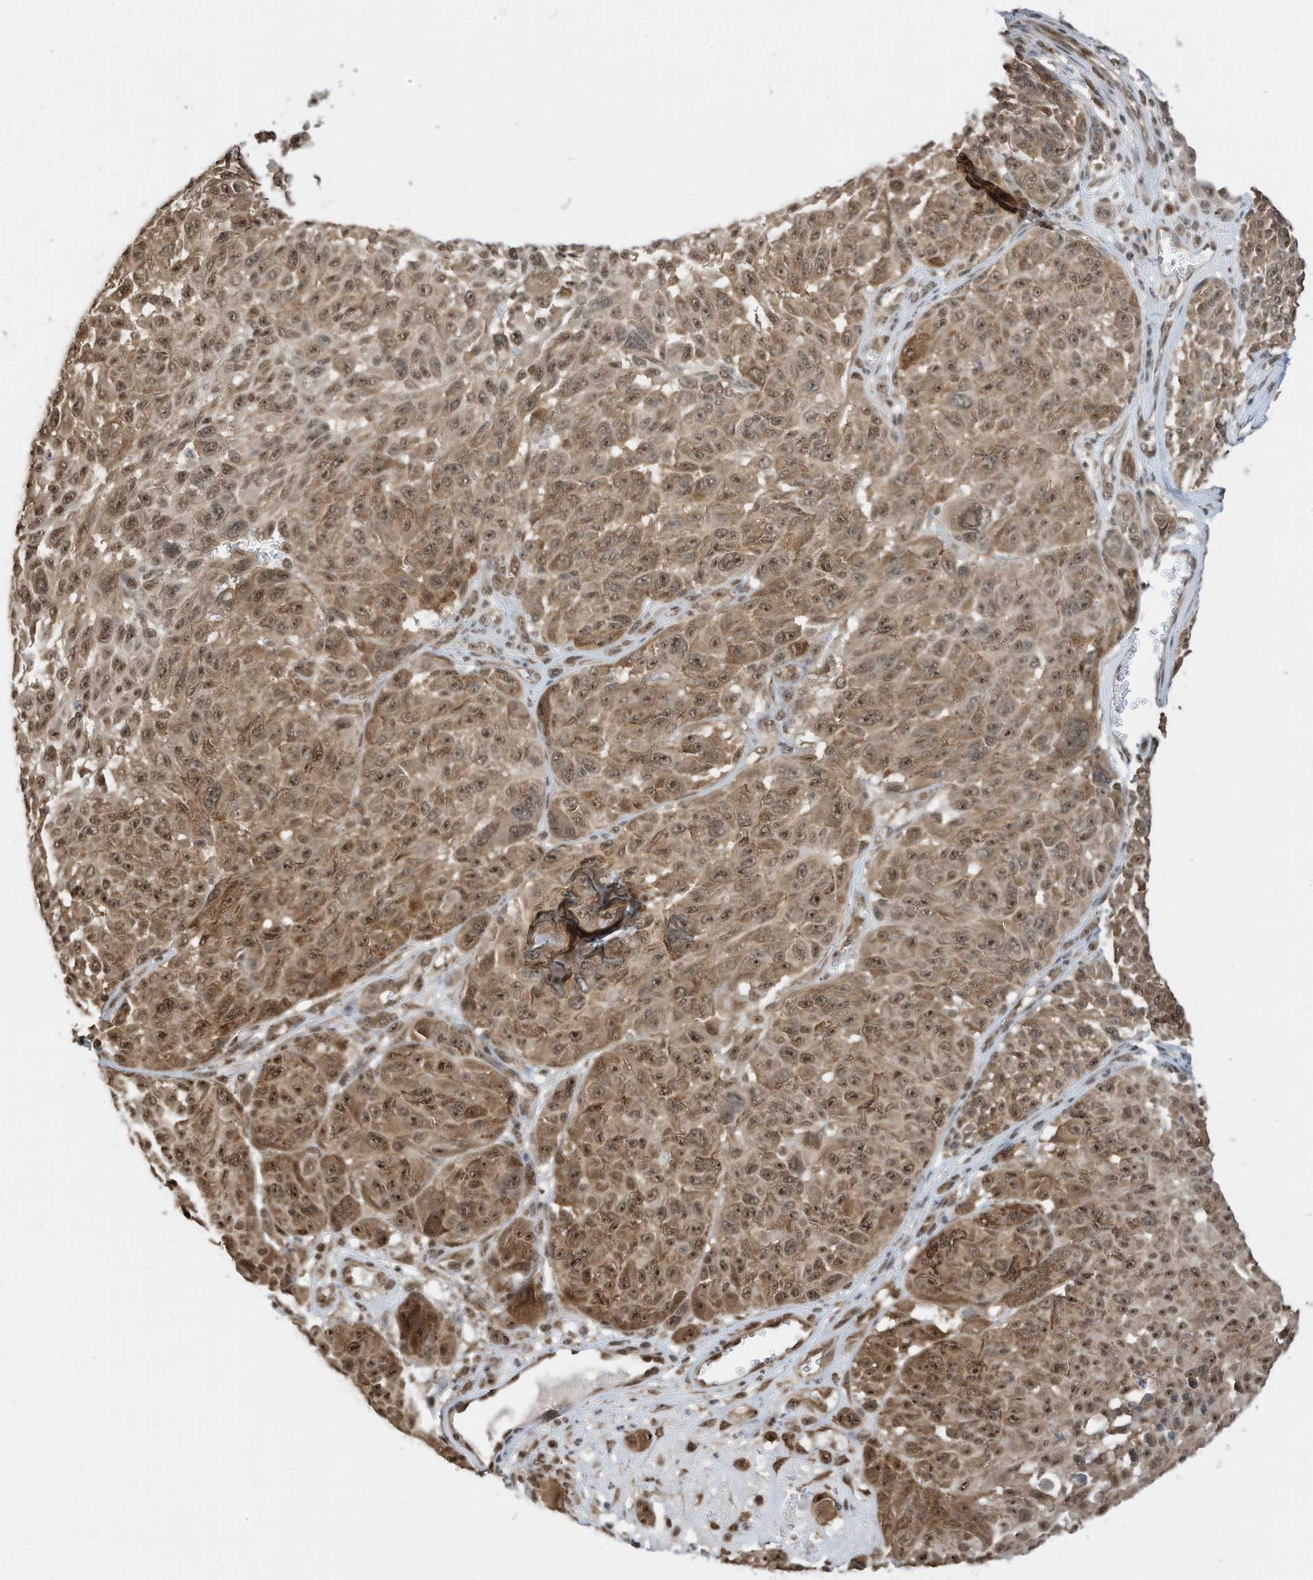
{"staining": {"intensity": "moderate", "quantity": ">75%", "location": "cytoplasmic/membranous,nuclear"}, "tissue": "melanoma", "cell_type": "Tumor cells", "image_type": "cancer", "snomed": [{"axis": "morphology", "description": "Malignant melanoma, NOS"}, {"axis": "topography", "description": "Skin"}], "caption": "This image exhibits immunohistochemistry staining of human malignant melanoma, with medium moderate cytoplasmic/membranous and nuclear staining in about >75% of tumor cells.", "gene": "ZNF195", "patient": {"sex": "male", "age": 83}}